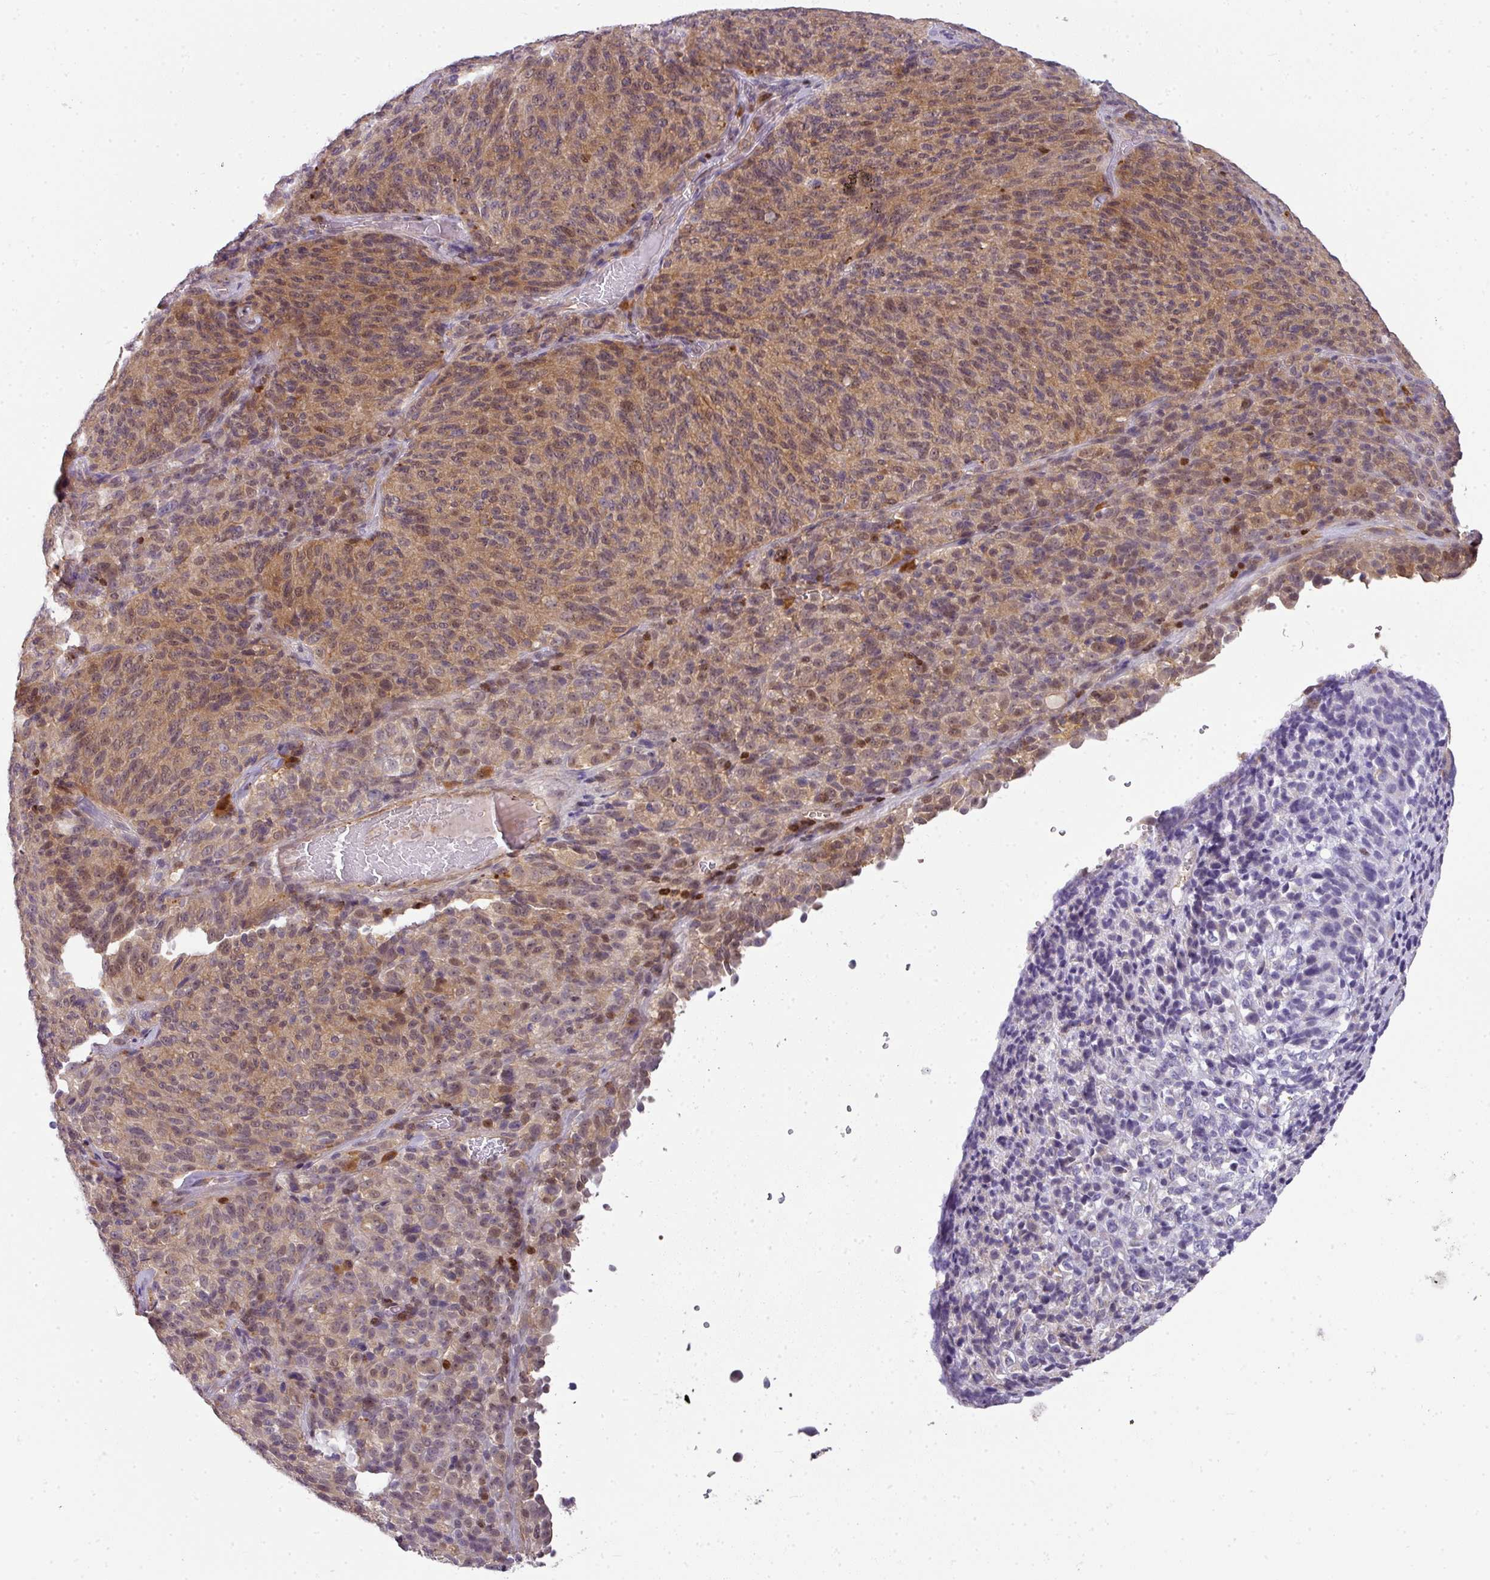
{"staining": {"intensity": "weak", "quantity": "25%-75%", "location": "cytoplasmic/membranous,nuclear"}, "tissue": "melanoma", "cell_type": "Tumor cells", "image_type": "cancer", "snomed": [{"axis": "morphology", "description": "Malignant melanoma, Metastatic site"}, {"axis": "topography", "description": "Brain"}], "caption": "Immunohistochemistry (IHC) staining of melanoma, which shows low levels of weak cytoplasmic/membranous and nuclear expression in approximately 25%-75% of tumor cells indicating weak cytoplasmic/membranous and nuclear protein staining. The staining was performed using DAB (brown) for protein detection and nuclei were counterstained in hematoxylin (blue).", "gene": "STAT5A", "patient": {"sex": "female", "age": 56}}